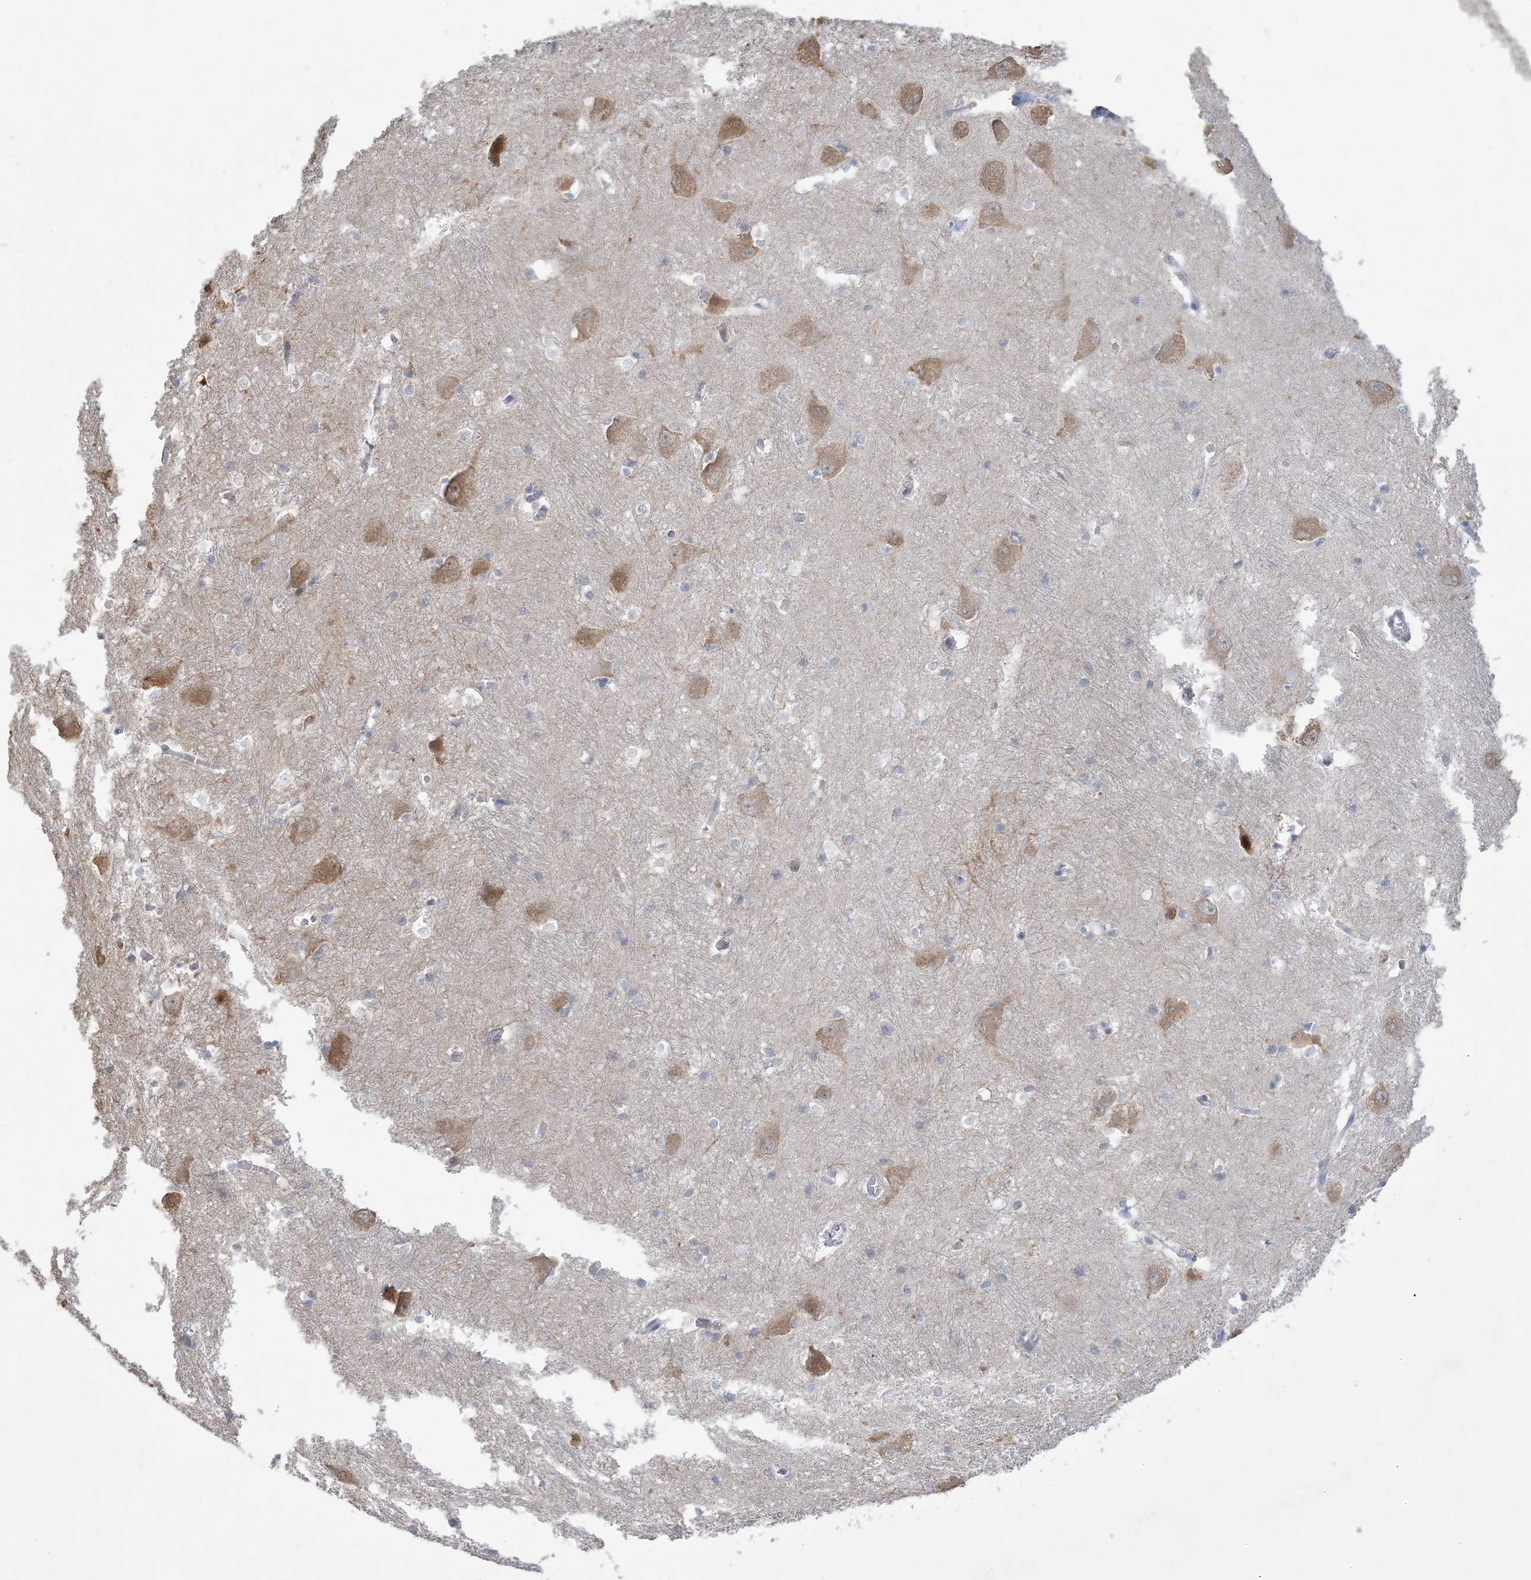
{"staining": {"intensity": "negative", "quantity": "none", "location": "none"}, "tissue": "caudate", "cell_type": "Glial cells", "image_type": "normal", "snomed": [{"axis": "morphology", "description": "Normal tissue, NOS"}, {"axis": "topography", "description": "Lateral ventricle wall"}], "caption": "Immunohistochemical staining of normal human caudate exhibits no significant staining in glial cells. (DAB immunohistochemistry with hematoxylin counter stain).", "gene": "HMGCS1", "patient": {"sex": "male", "age": 37}}